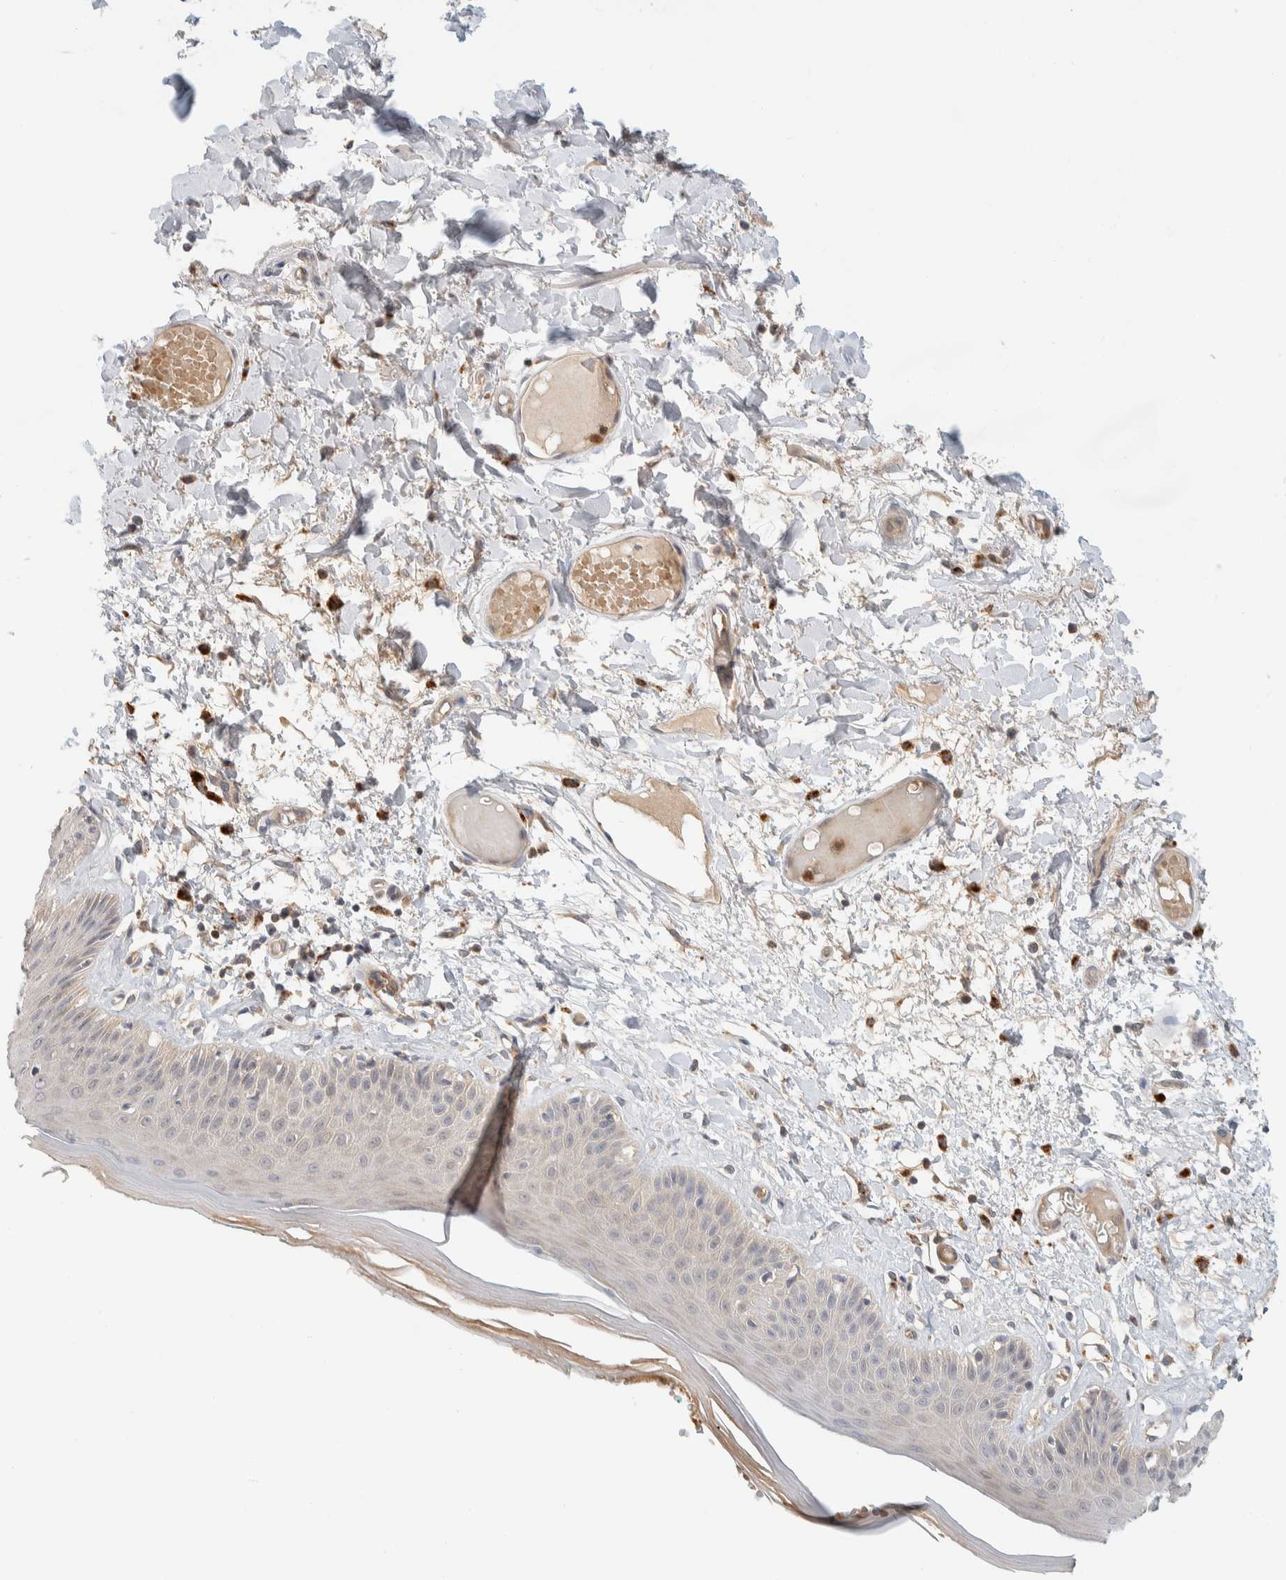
{"staining": {"intensity": "moderate", "quantity": "<25%", "location": "cytoplasmic/membranous"}, "tissue": "skin", "cell_type": "Epidermal cells", "image_type": "normal", "snomed": [{"axis": "morphology", "description": "Normal tissue, NOS"}, {"axis": "topography", "description": "Vulva"}], "caption": "IHC image of benign skin stained for a protein (brown), which exhibits low levels of moderate cytoplasmic/membranous positivity in about <25% of epidermal cells.", "gene": "GCLM", "patient": {"sex": "female", "age": 73}}